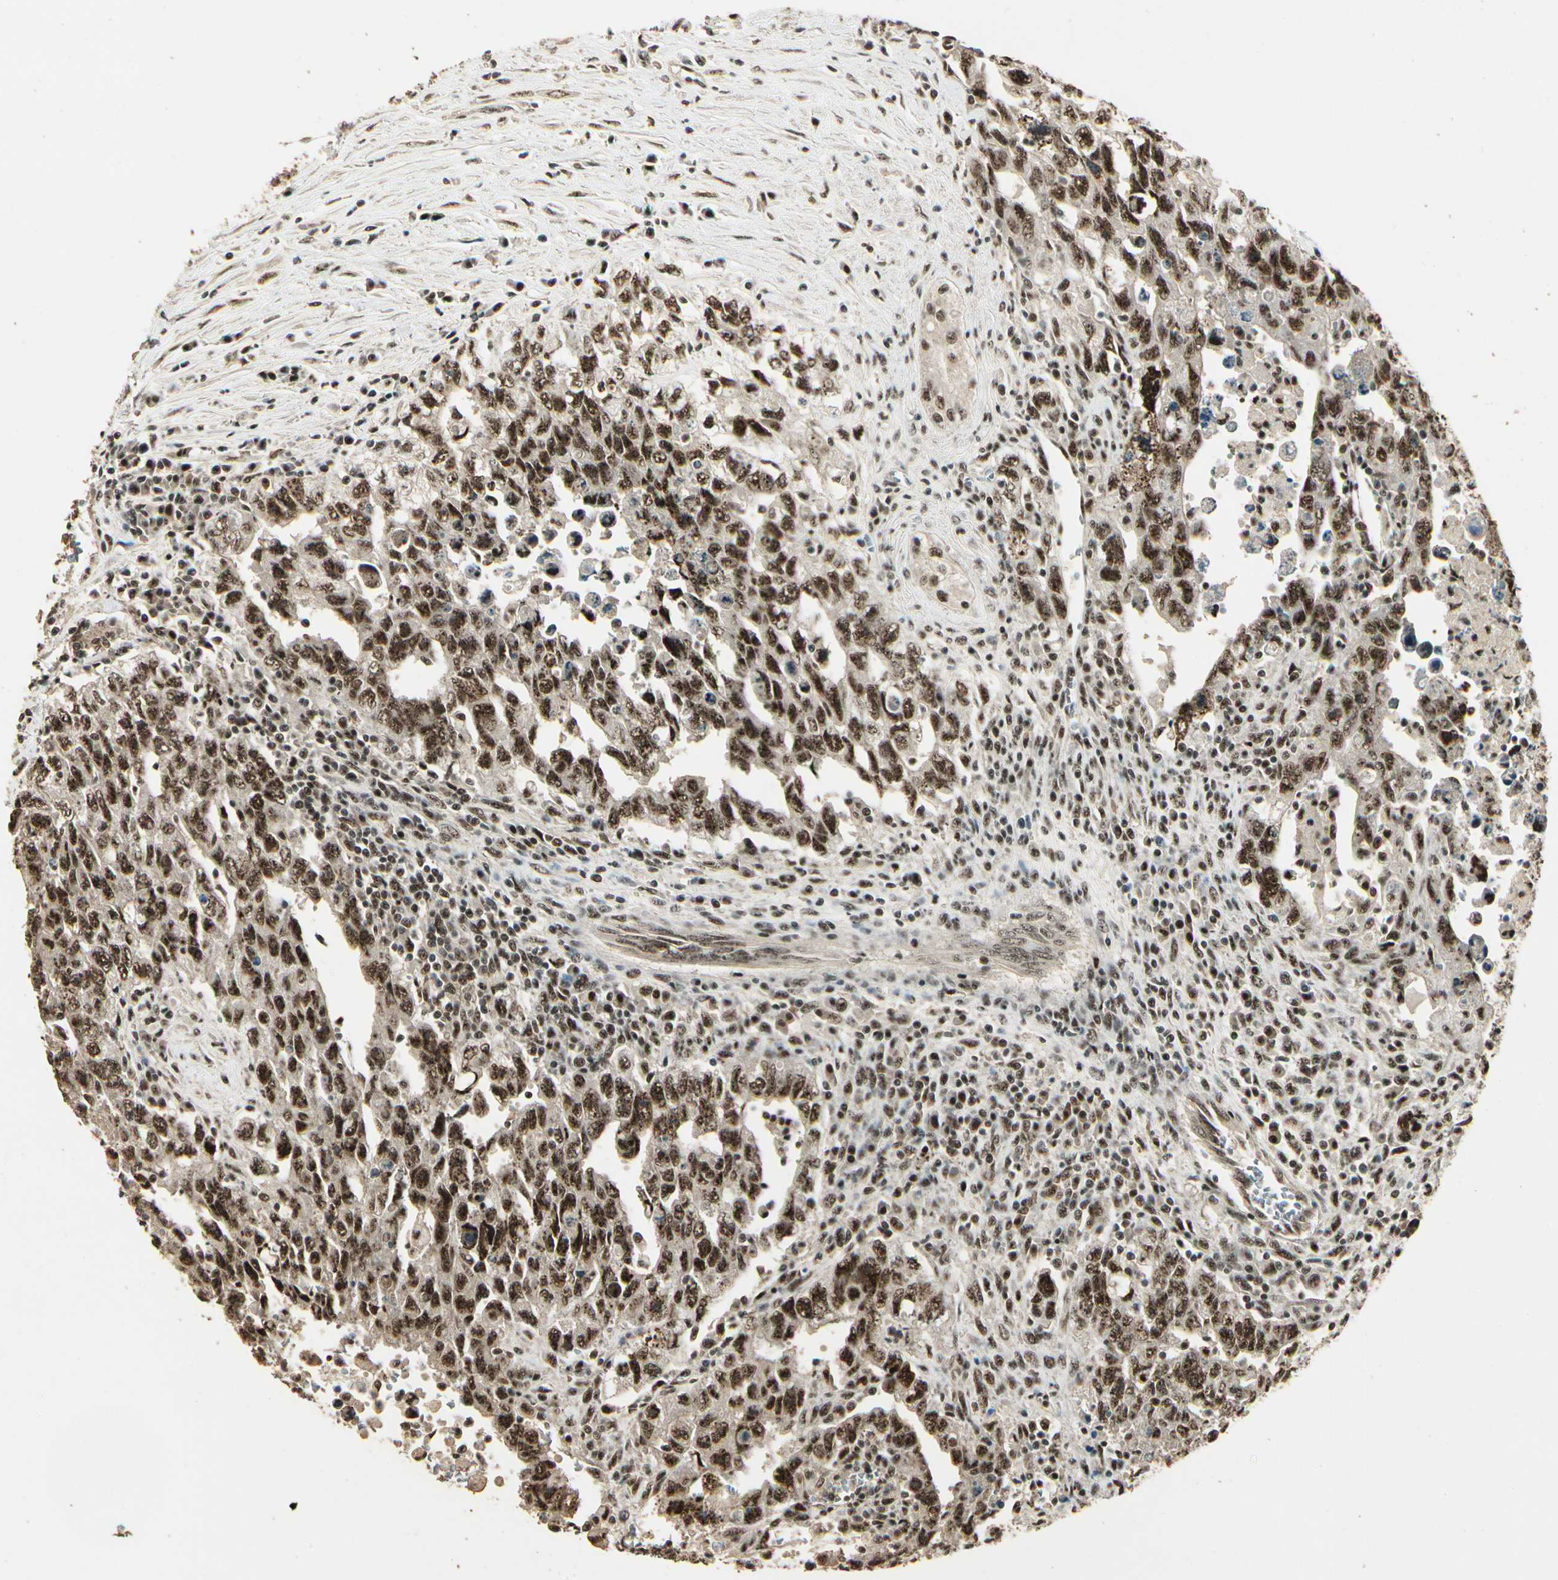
{"staining": {"intensity": "moderate", "quantity": ">75%", "location": "nuclear"}, "tissue": "testis cancer", "cell_type": "Tumor cells", "image_type": "cancer", "snomed": [{"axis": "morphology", "description": "Carcinoma, Embryonal, NOS"}, {"axis": "topography", "description": "Testis"}], "caption": "Embryonal carcinoma (testis) tissue shows moderate nuclear positivity in approximately >75% of tumor cells, visualized by immunohistochemistry. The protein is shown in brown color, while the nuclei are stained blue.", "gene": "RBM25", "patient": {"sex": "male", "age": 28}}